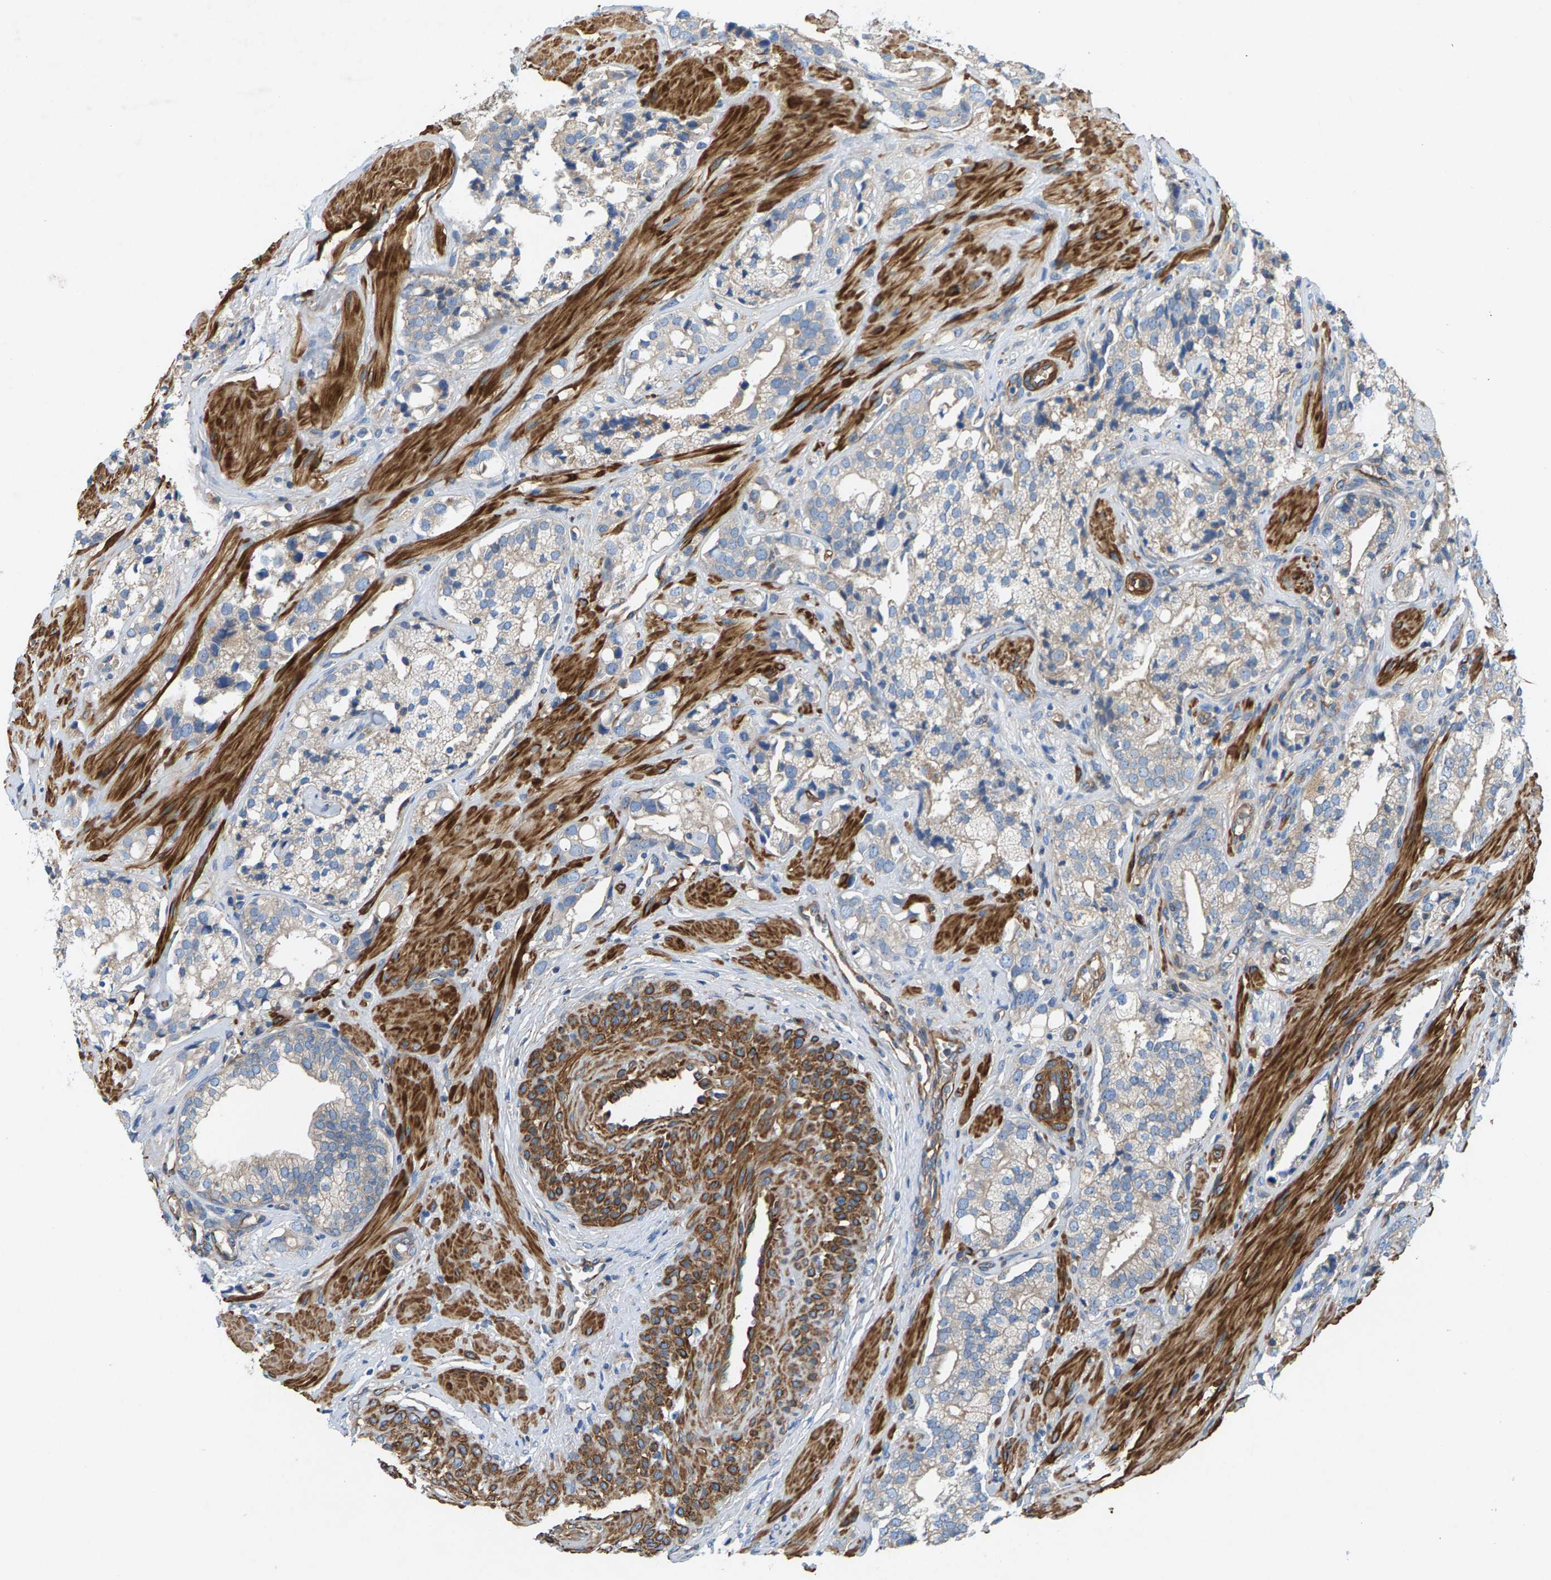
{"staining": {"intensity": "negative", "quantity": "none", "location": "none"}, "tissue": "prostate cancer", "cell_type": "Tumor cells", "image_type": "cancer", "snomed": [{"axis": "morphology", "description": "Adenocarcinoma, High grade"}, {"axis": "topography", "description": "Prostate"}], "caption": "DAB (3,3'-diaminobenzidine) immunohistochemical staining of prostate high-grade adenocarcinoma exhibits no significant positivity in tumor cells. The staining is performed using DAB brown chromogen with nuclei counter-stained in using hematoxylin.", "gene": "PDCL", "patient": {"sex": "male", "age": 52}}